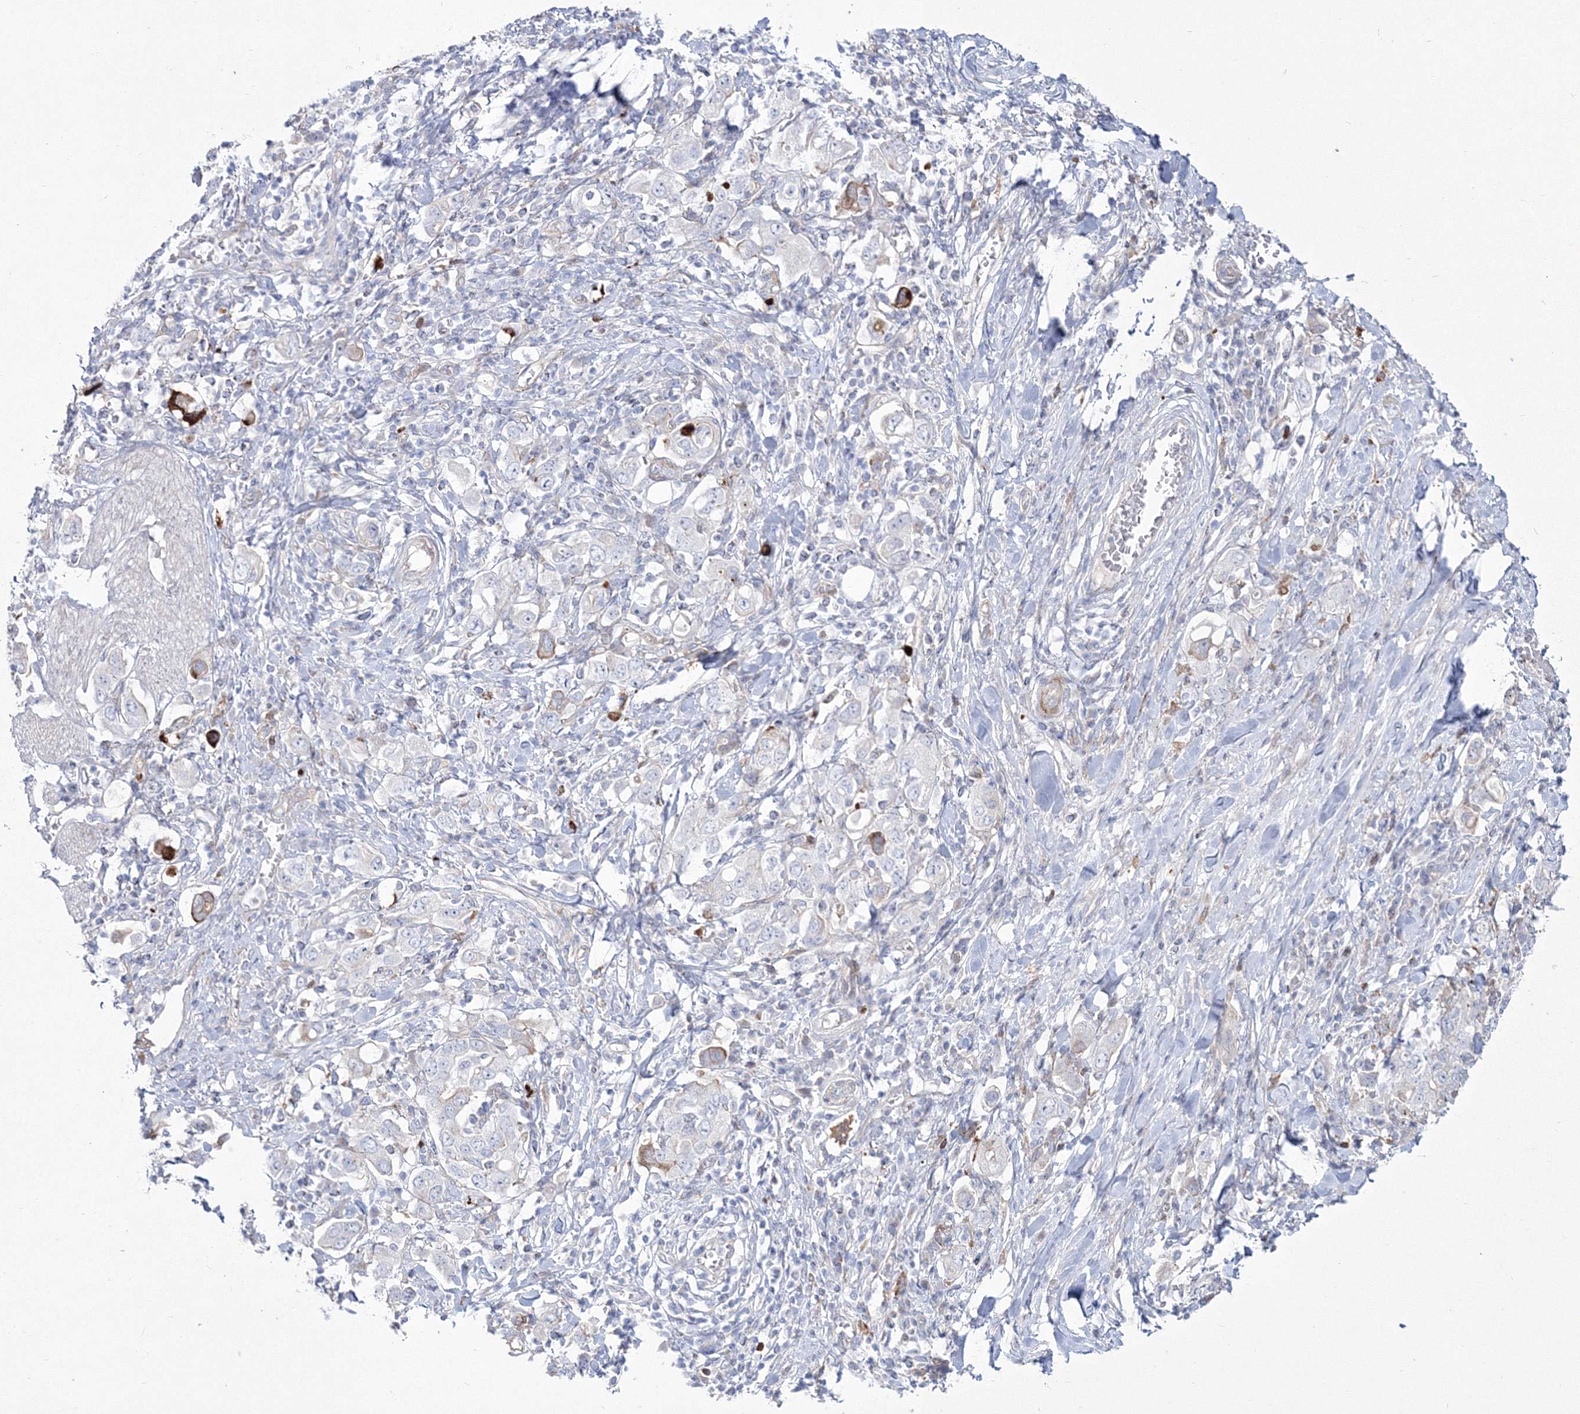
{"staining": {"intensity": "negative", "quantity": "none", "location": "none"}, "tissue": "stomach cancer", "cell_type": "Tumor cells", "image_type": "cancer", "snomed": [{"axis": "morphology", "description": "Adenocarcinoma, NOS"}, {"axis": "topography", "description": "Stomach, upper"}], "caption": "DAB immunohistochemical staining of human stomach adenocarcinoma displays no significant staining in tumor cells.", "gene": "HYAL2", "patient": {"sex": "male", "age": 62}}